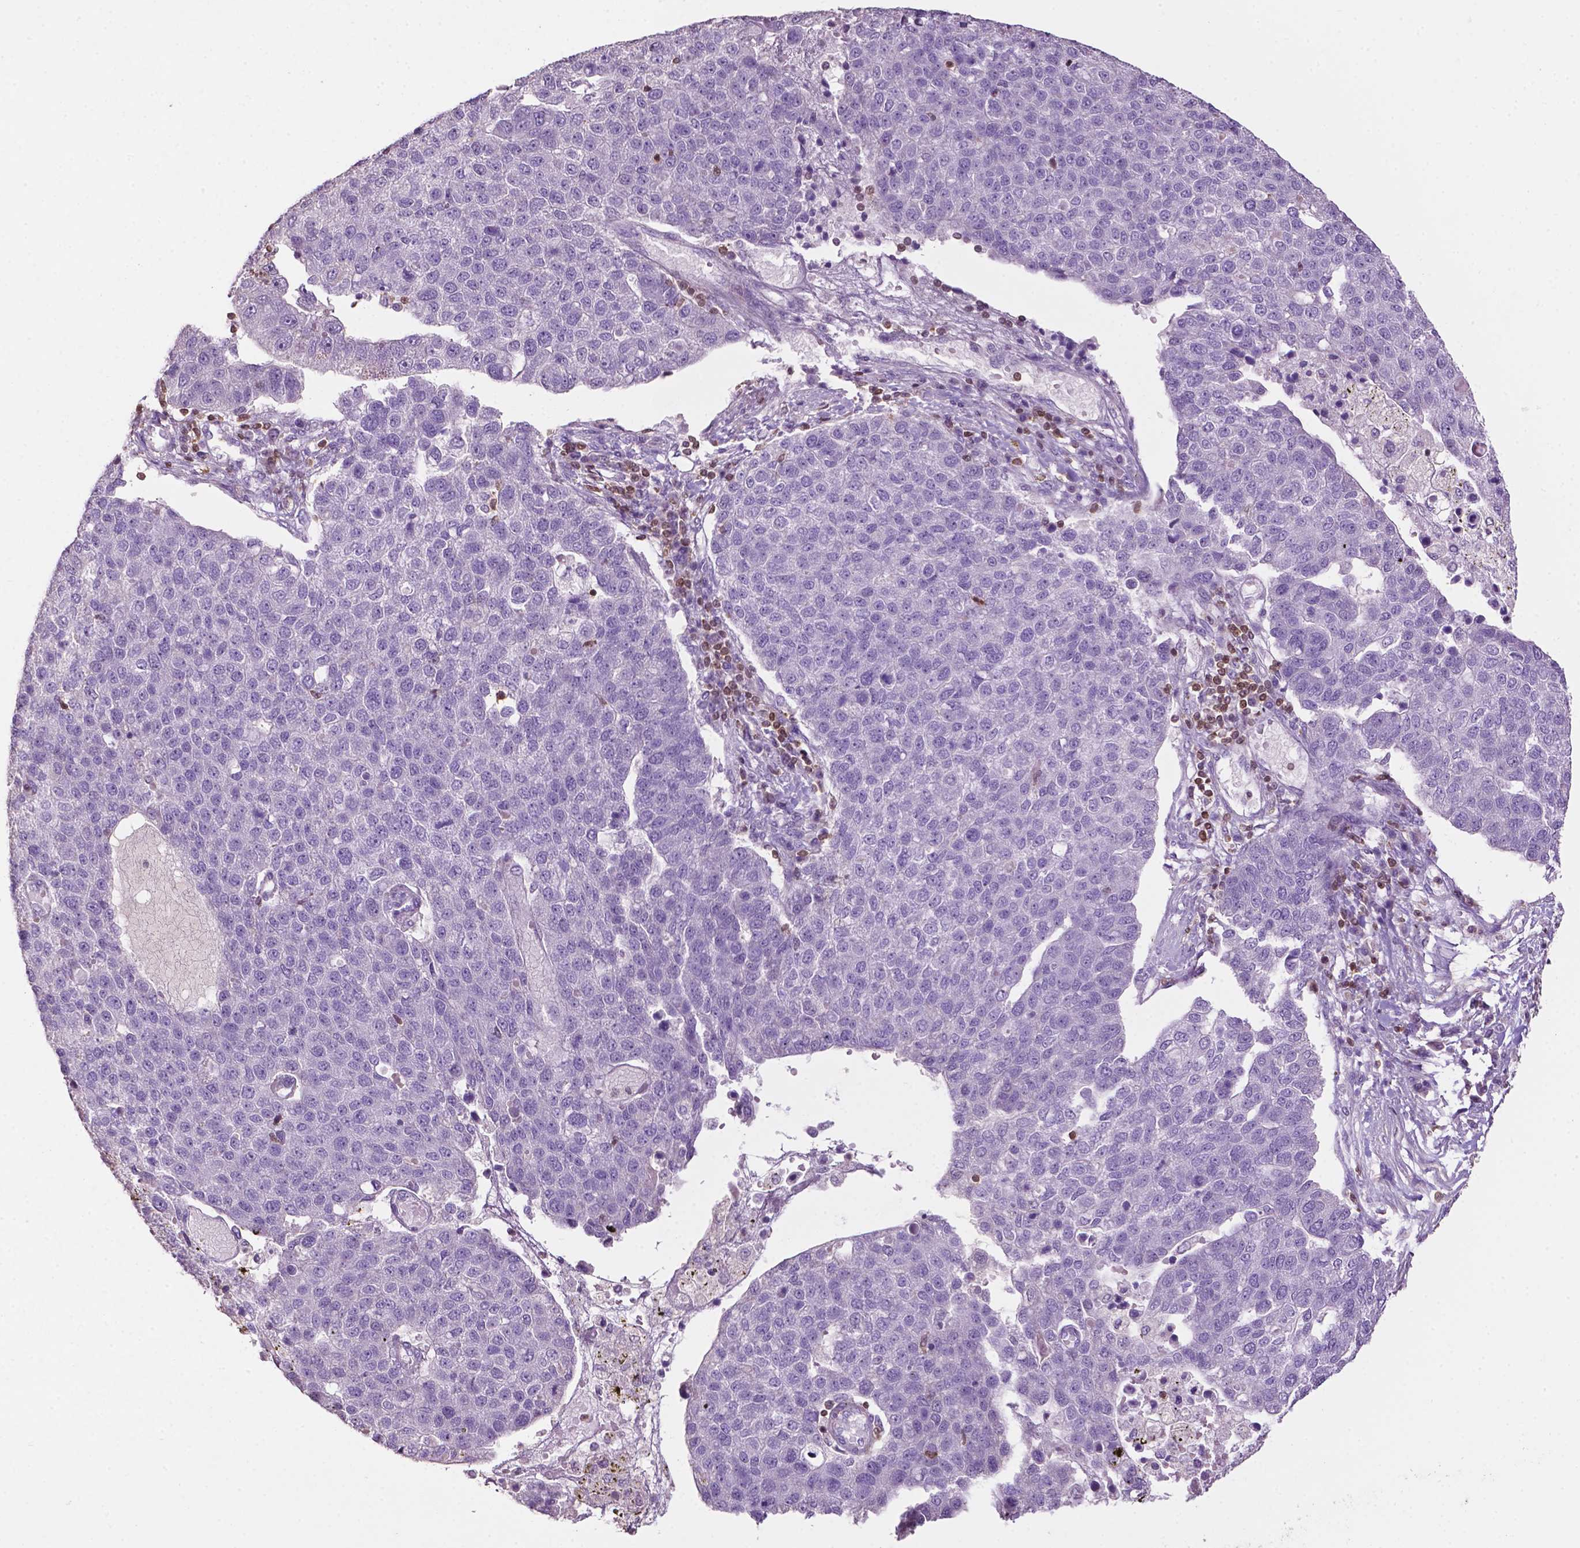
{"staining": {"intensity": "negative", "quantity": "none", "location": "none"}, "tissue": "pancreatic cancer", "cell_type": "Tumor cells", "image_type": "cancer", "snomed": [{"axis": "morphology", "description": "Adenocarcinoma, NOS"}, {"axis": "topography", "description": "Pancreas"}], "caption": "Adenocarcinoma (pancreatic) was stained to show a protein in brown. There is no significant expression in tumor cells.", "gene": "TBC1D10C", "patient": {"sex": "female", "age": 61}}